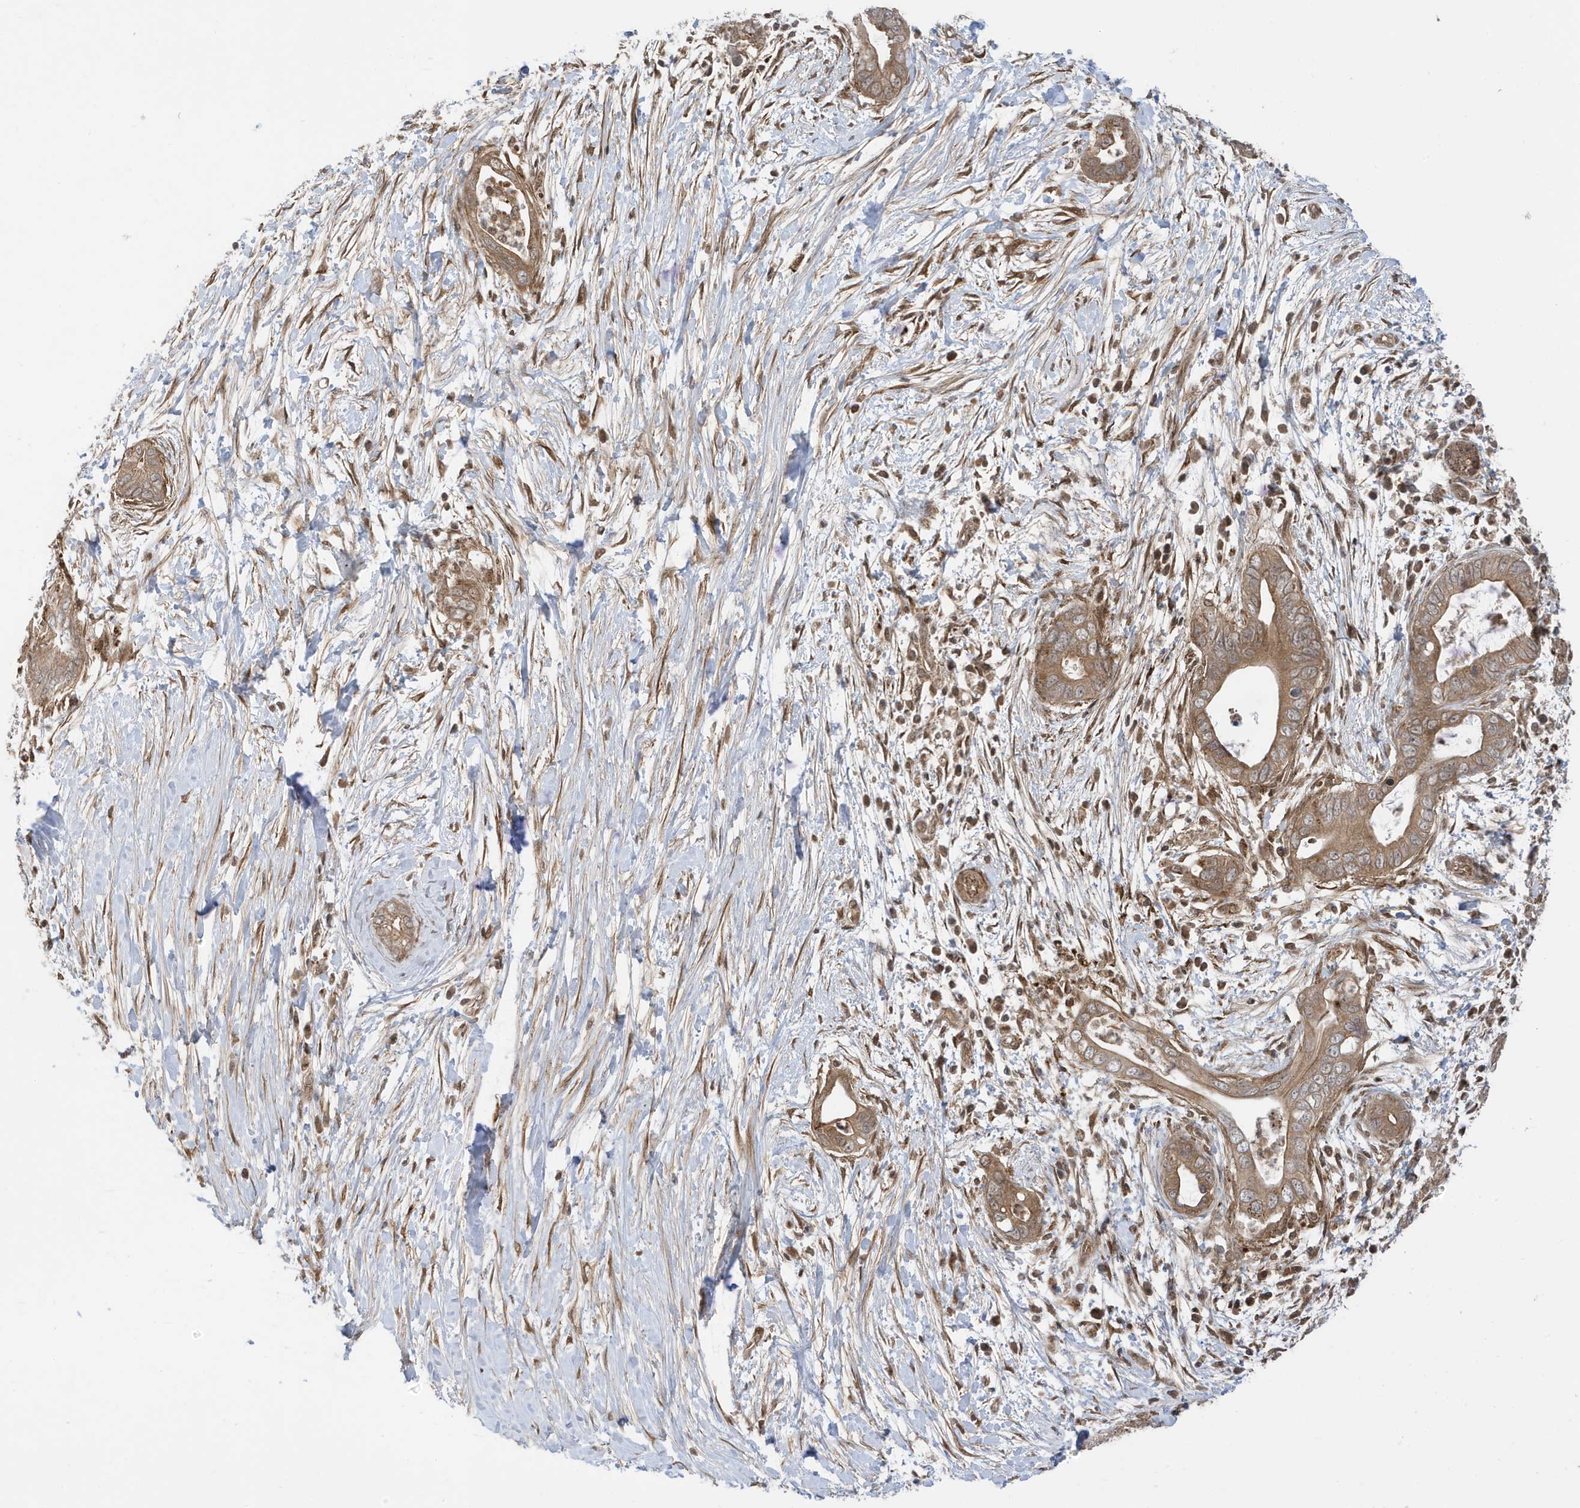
{"staining": {"intensity": "moderate", "quantity": ">75%", "location": "cytoplasmic/membranous"}, "tissue": "pancreatic cancer", "cell_type": "Tumor cells", "image_type": "cancer", "snomed": [{"axis": "morphology", "description": "Adenocarcinoma, NOS"}, {"axis": "topography", "description": "Pancreas"}], "caption": "A brown stain labels moderate cytoplasmic/membranous positivity of a protein in human pancreatic cancer tumor cells.", "gene": "DHX36", "patient": {"sex": "male", "age": 75}}